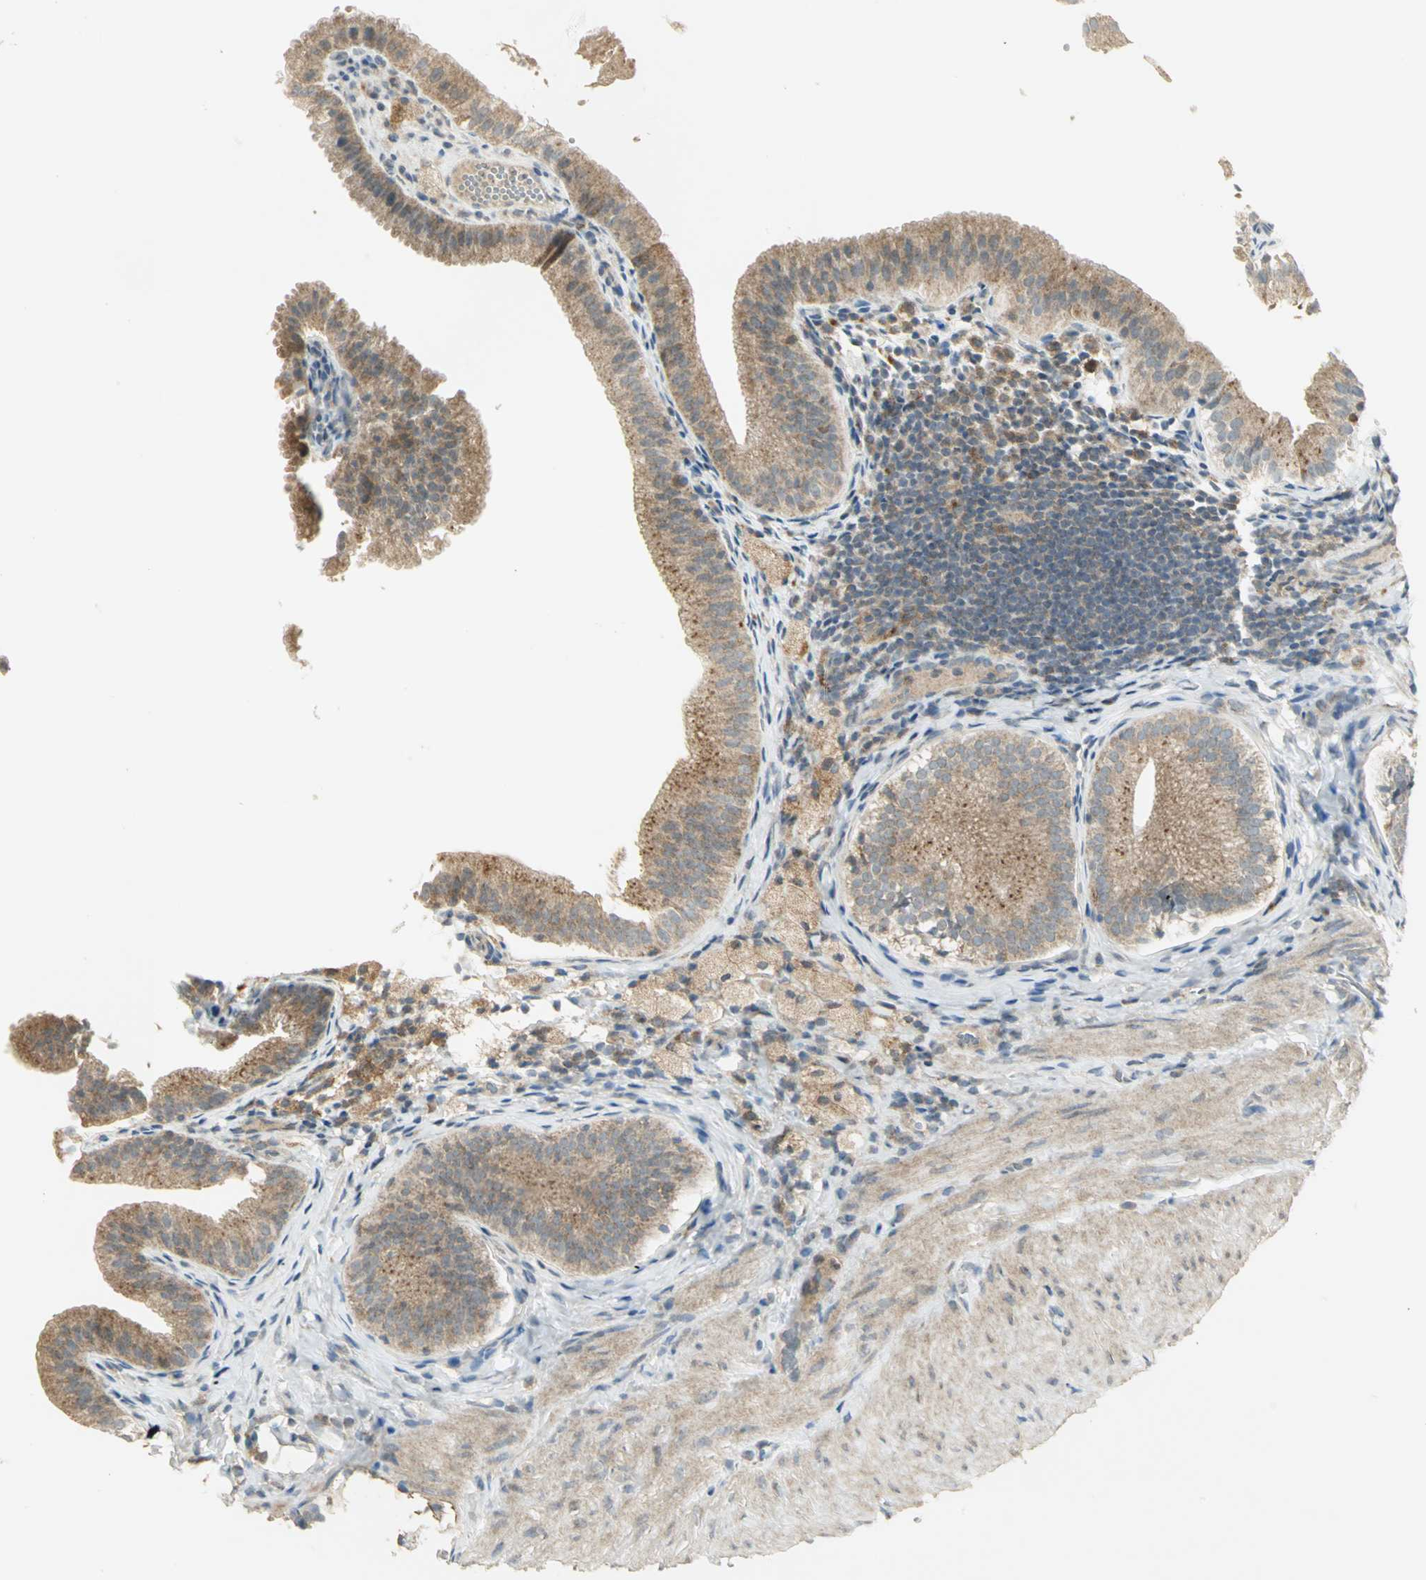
{"staining": {"intensity": "moderate", "quantity": ">75%", "location": "cytoplasmic/membranous"}, "tissue": "gallbladder", "cell_type": "Glandular cells", "image_type": "normal", "snomed": [{"axis": "morphology", "description": "Normal tissue, NOS"}, {"axis": "topography", "description": "Gallbladder"}], "caption": "Immunohistochemical staining of unremarkable gallbladder exhibits >75% levels of moderate cytoplasmic/membranous protein positivity in approximately >75% of glandular cells. (DAB (3,3'-diaminobenzidine) IHC, brown staining for protein, blue staining for nuclei).", "gene": "MAPK8IP3", "patient": {"sex": "female", "age": 24}}